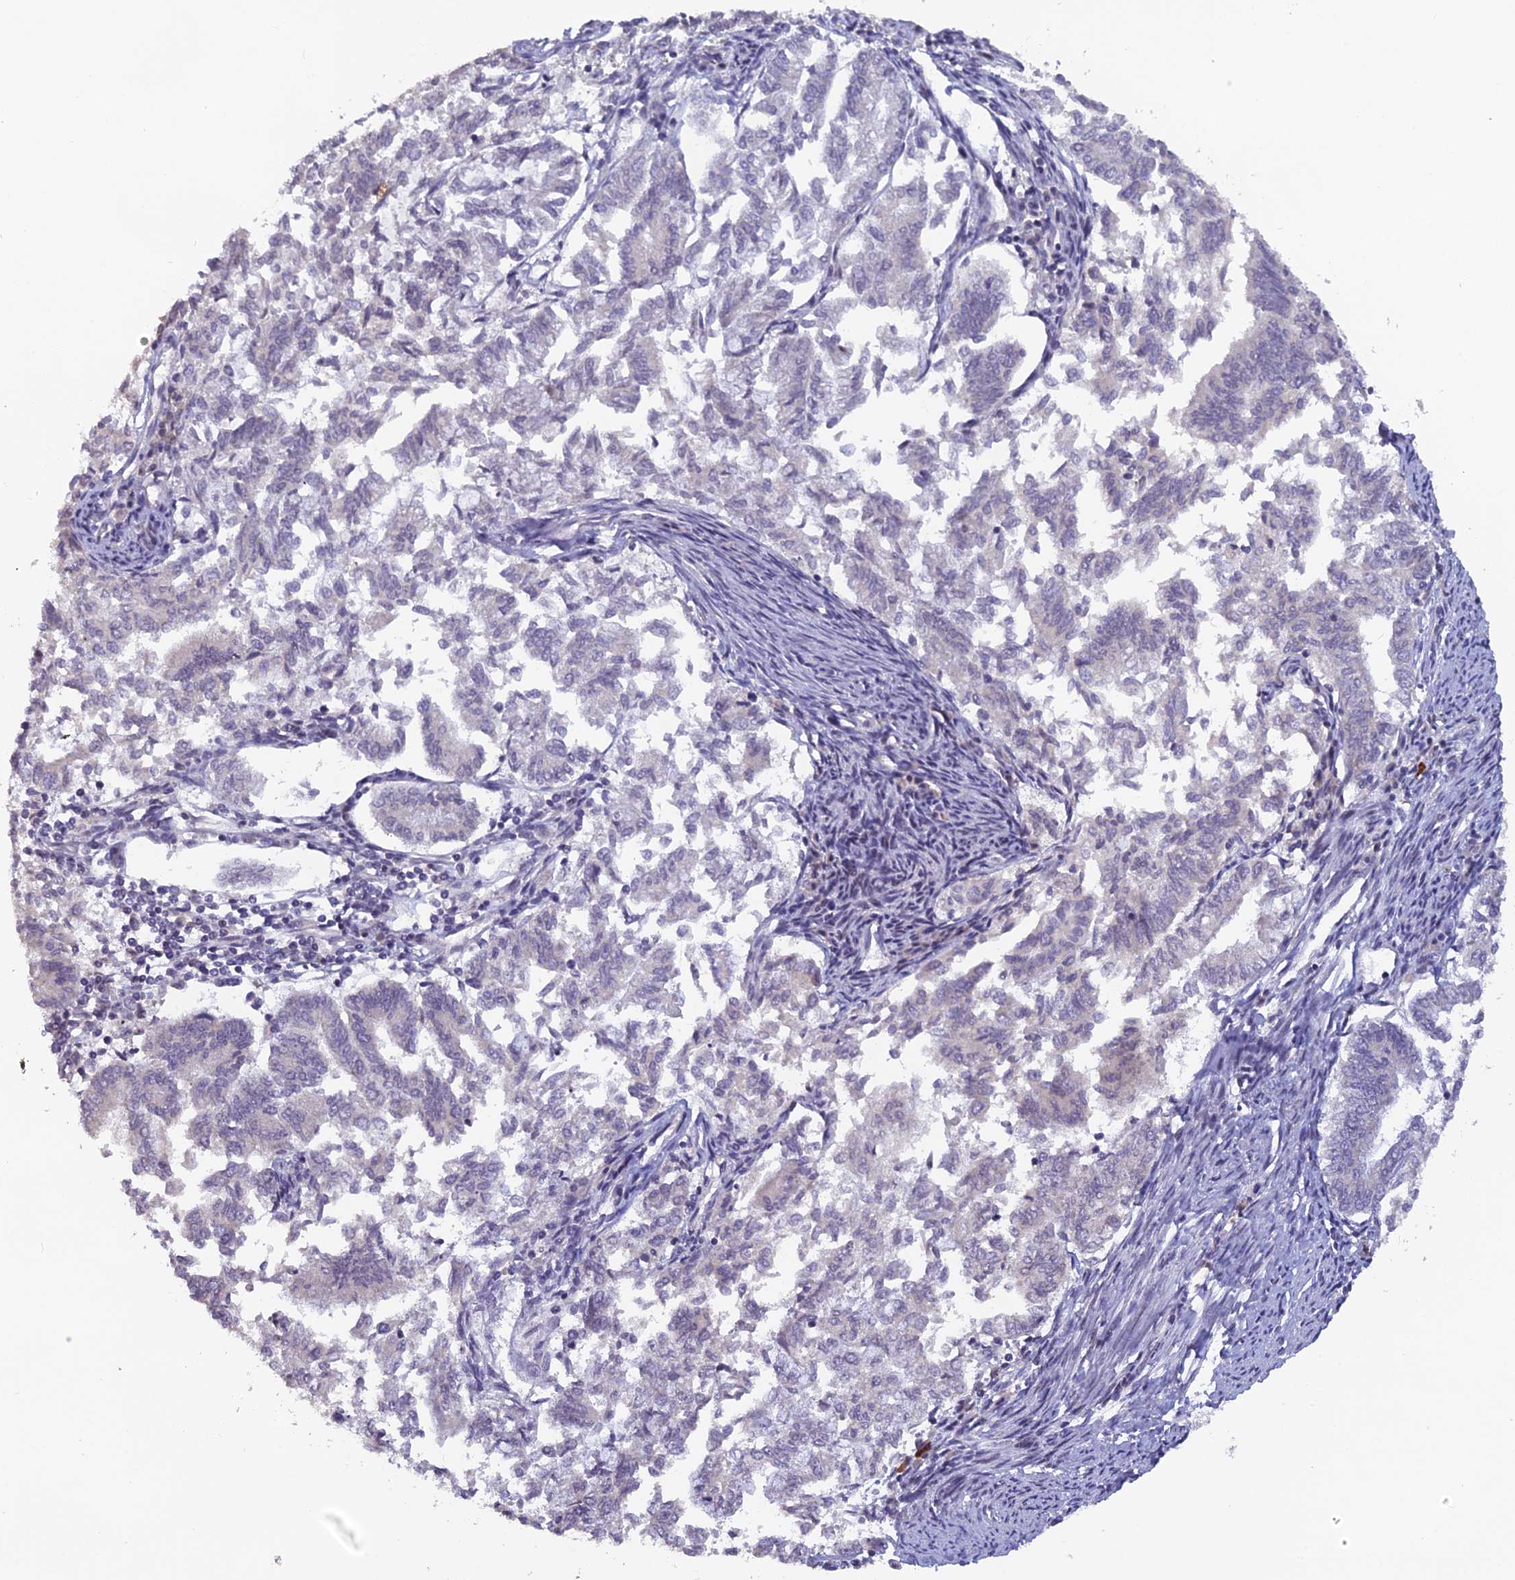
{"staining": {"intensity": "negative", "quantity": "none", "location": "none"}, "tissue": "endometrial cancer", "cell_type": "Tumor cells", "image_type": "cancer", "snomed": [{"axis": "morphology", "description": "Adenocarcinoma, NOS"}, {"axis": "topography", "description": "Endometrium"}], "caption": "Human adenocarcinoma (endometrial) stained for a protein using IHC shows no expression in tumor cells.", "gene": "TMEM134", "patient": {"sex": "female", "age": 79}}